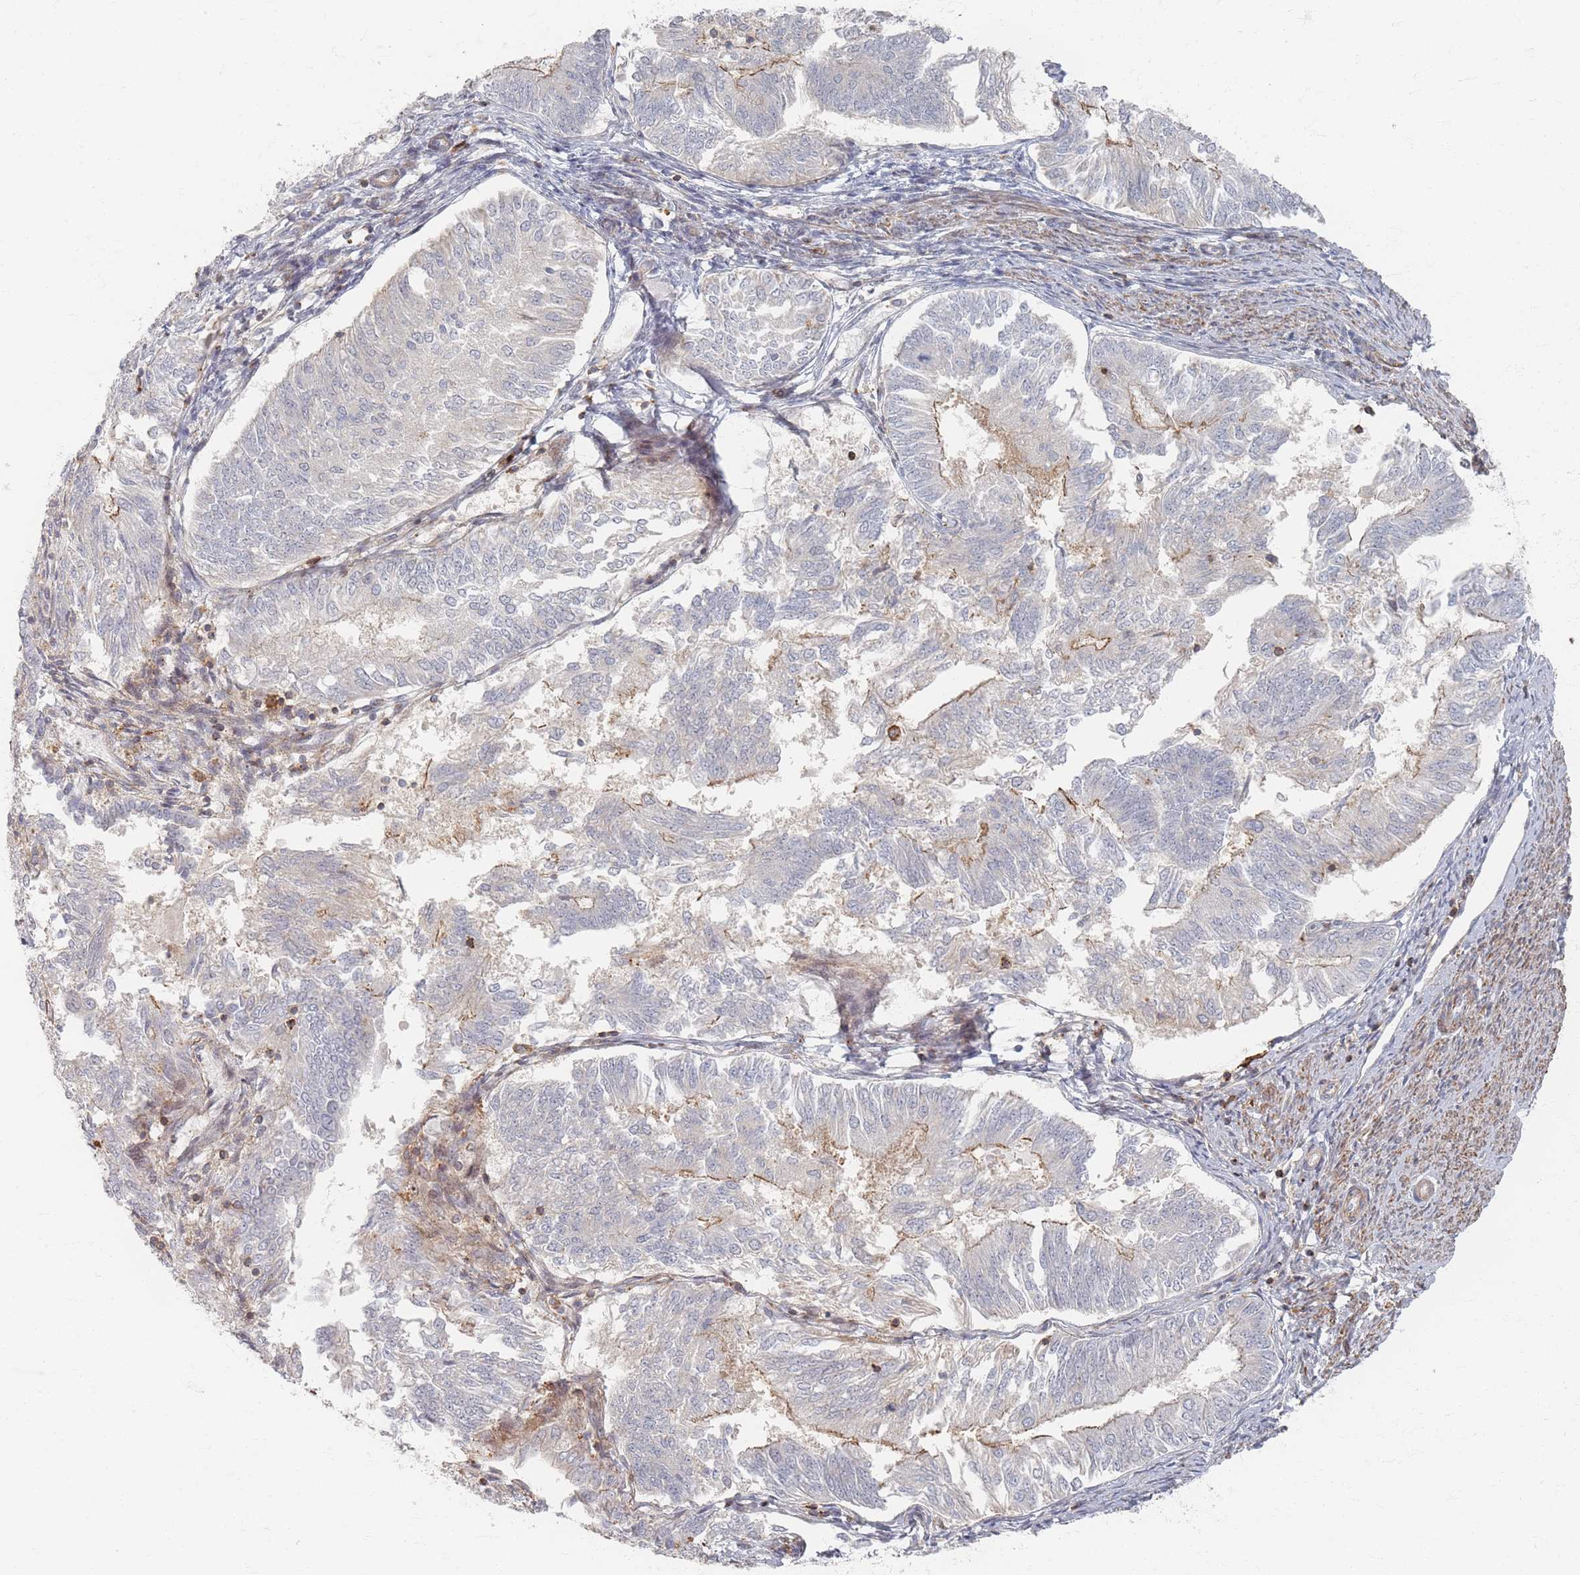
{"staining": {"intensity": "moderate", "quantity": "25%-75%", "location": "cytoplasmic/membranous"}, "tissue": "endometrial cancer", "cell_type": "Tumor cells", "image_type": "cancer", "snomed": [{"axis": "morphology", "description": "Adenocarcinoma, NOS"}, {"axis": "topography", "description": "Endometrium"}], "caption": "Immunohistochemistry (IHC) photomicrograph of adenocarcinoma (endometrial) stained for a protein (brown), which shows medium levels of moderate cytoplasmic/membranous expression in about 25%-75% of tumor cells.", "gene": "ZNF852", "patient": {"sex": "female", "age": 58}}